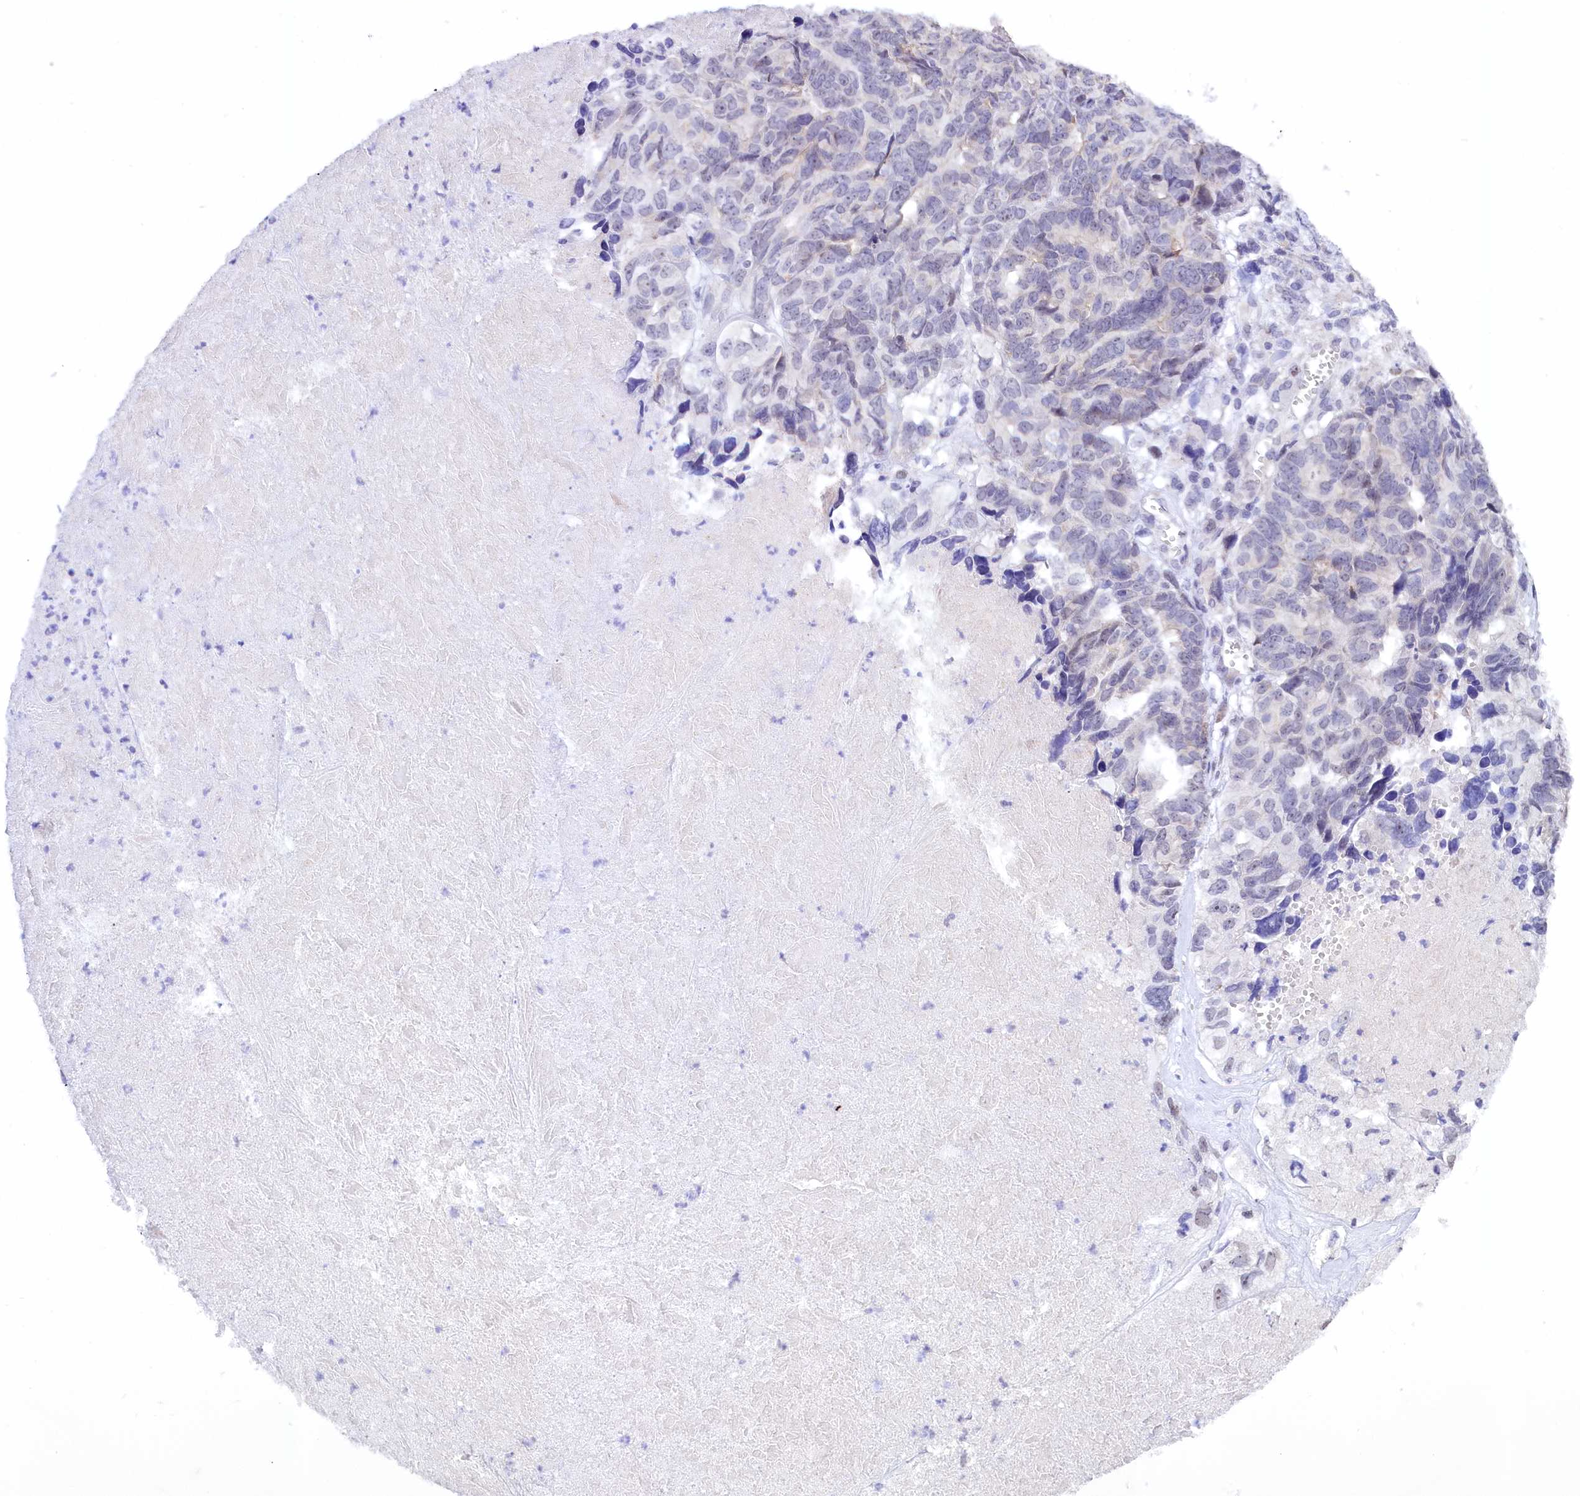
{"staining": {"intensity": "negative", "quantity": "none", "location": "none"}, "tissue": "ovarian cancer", "cell_type": "Tumor cells", "image_type": "cancer", "snomed": [{"axis": "morphology", "description": "Cystadenocarcinoma, serous, NOS"}, {"axis": "topography", "description": "Ovary"}], "caption": "IHC of human ovarian cancer demonstrates no staining in tumor cells. (Immunohistochemistry (ihc), brightfield microscopy, high magnification).", "gene": "SPATS2", "patient": {"sex": "female", "age": 79}}